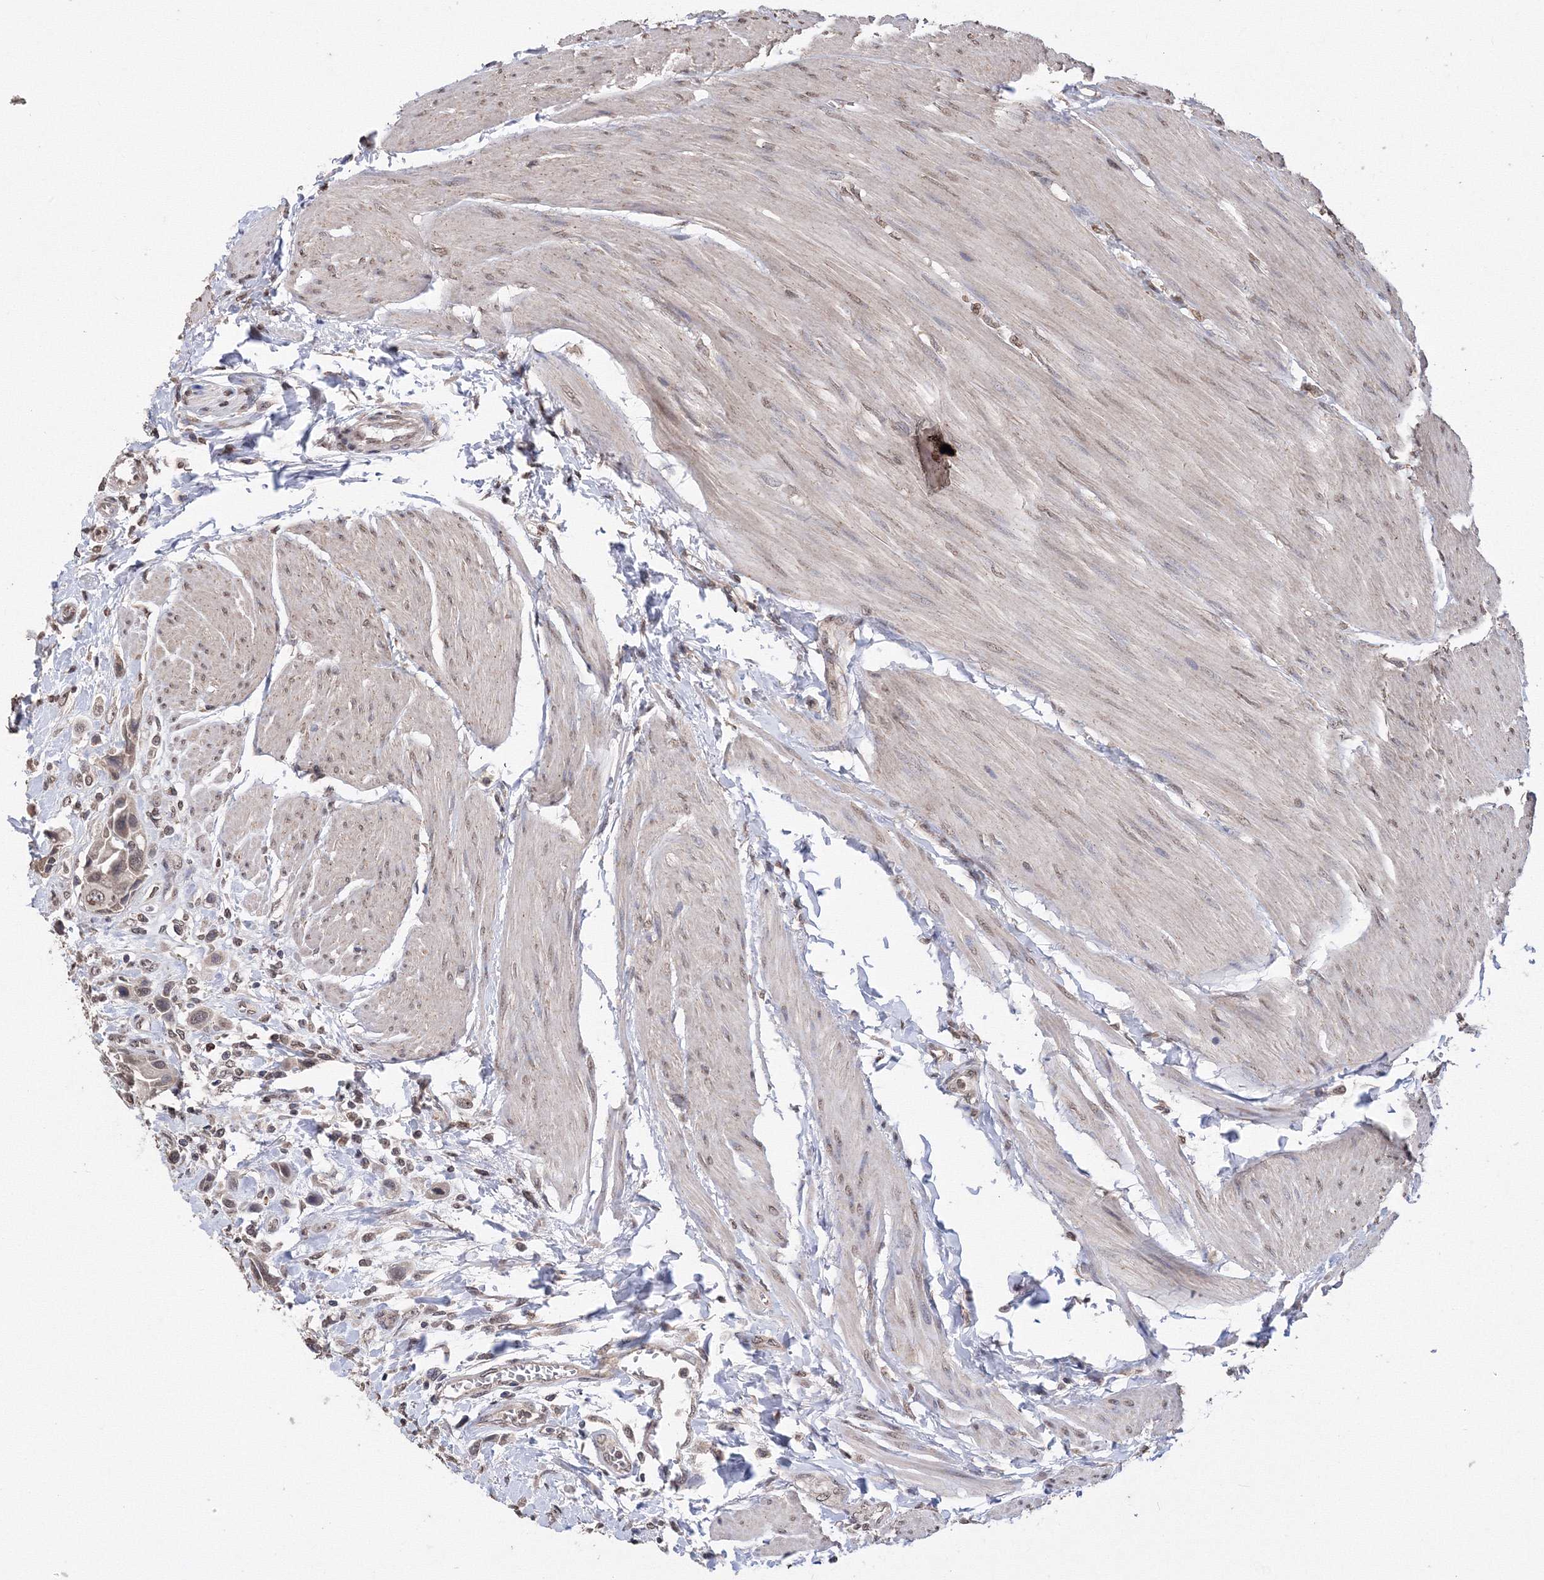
{"staining": {"intensity": "weak", "quantity": ">75%", "location": "nuclear"}, "tissue": "urothelial cancer", "cell_type": "Tumor cells", "image_type": "cancer", "snomed": [{"axis": "morphology", "description": "Urothelial carcinoma, High grade"}, {"axis": "topography", "description": "Urinary bladder"}], "caption": "This histopathology image displays IHC staining of human high-grade urothelial carcinoma, with low weak nuclear expression in approximately >75% of tumor cells.", "gene": "GPN1", "patient": {"sex": "male", "age": 50}}